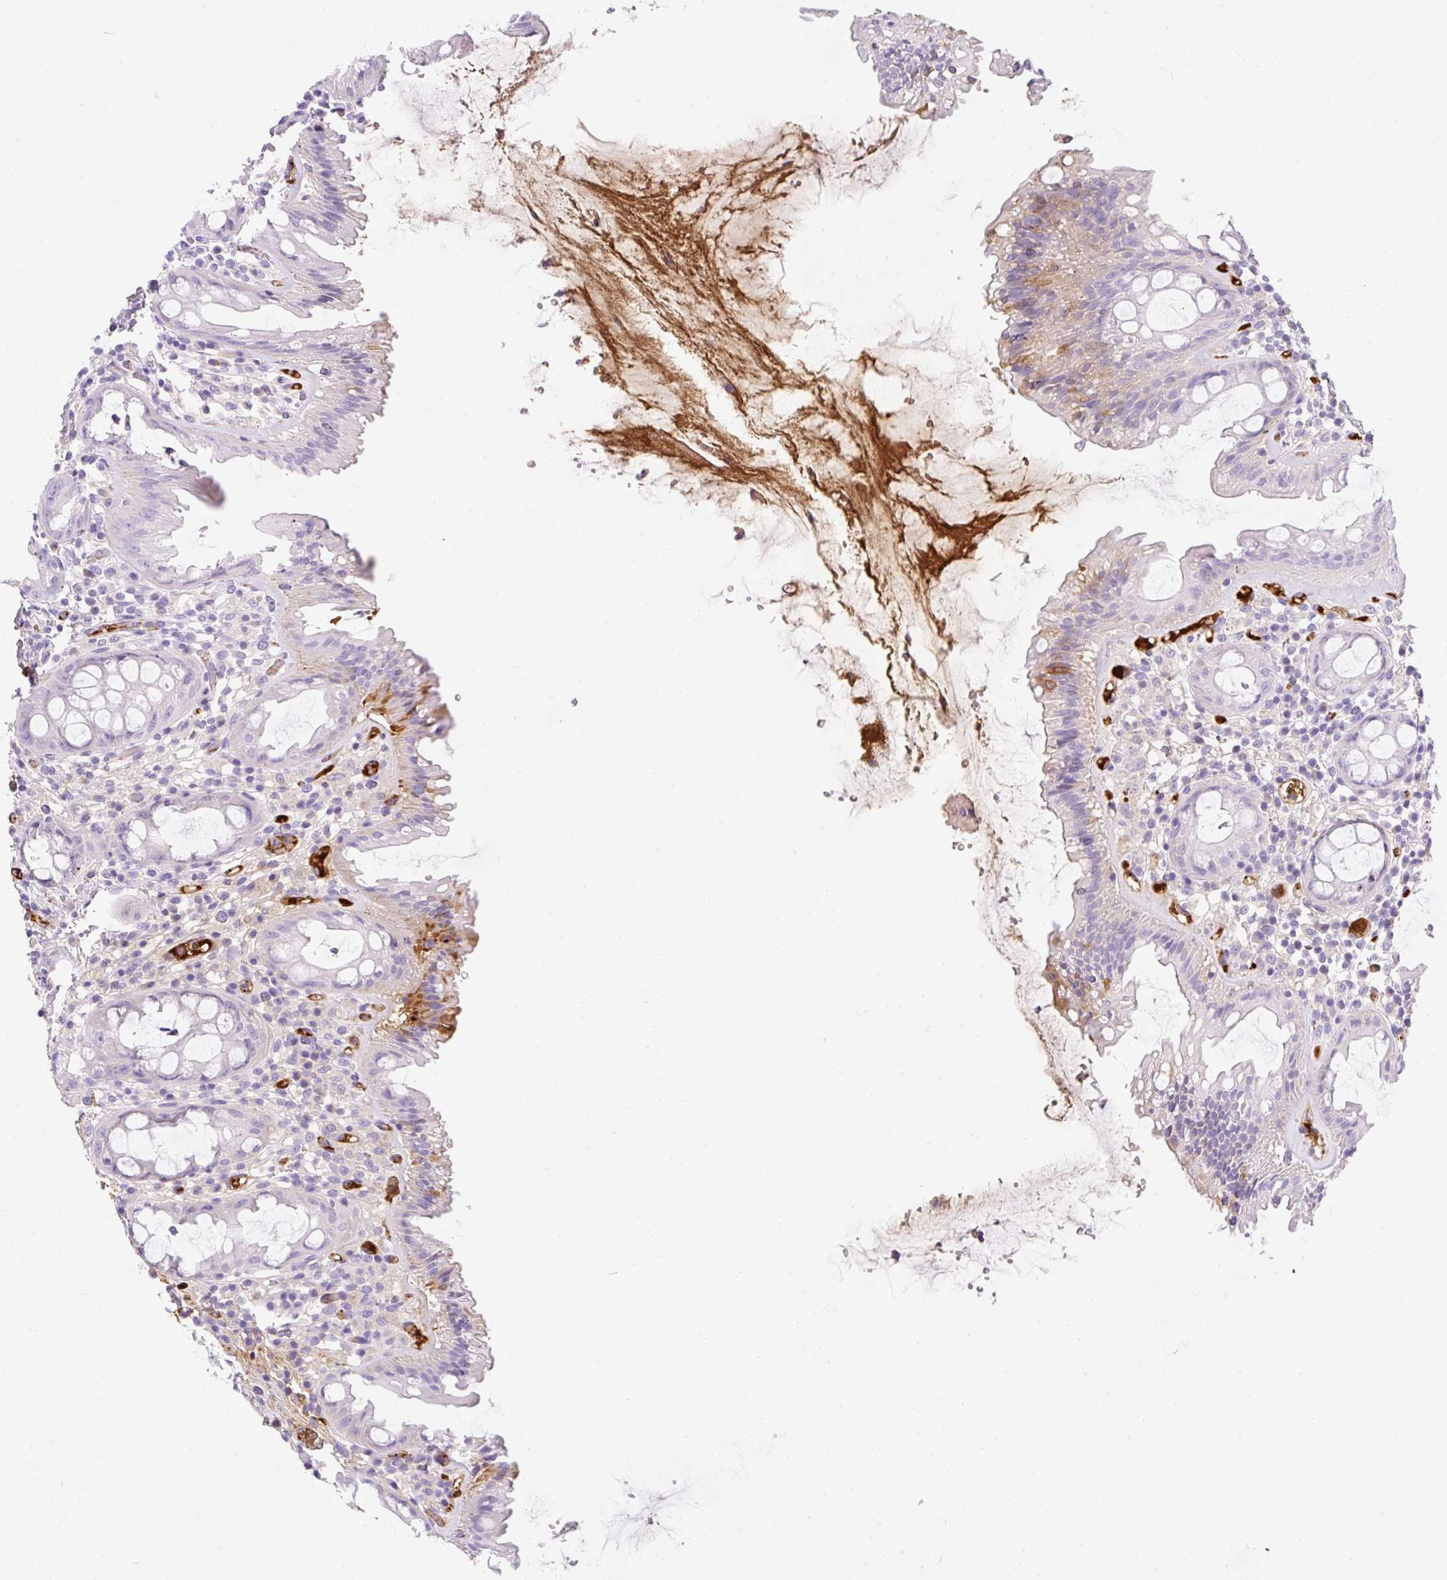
{"staining": {"intensity": "moderate", "quantity": "<25%", "location": "cytoplasmic/membranous"}, "tissue": "rectum", "cell_type": "Glandular cells", "image_type": "normal", "snomed": [{"axis": "morphology", "description": "Normal tissue, NOS"}, {"axis": "topography", "description": "Rectum"}], "caption": "Unremarkable rectum exhibits moderate cytoplasmic/membranous expression in approximately <25% of glandular cells, visualized by immunohistochemistry.", "gene": "APOC2", "patient": {"sex": "female", "age": 57}}